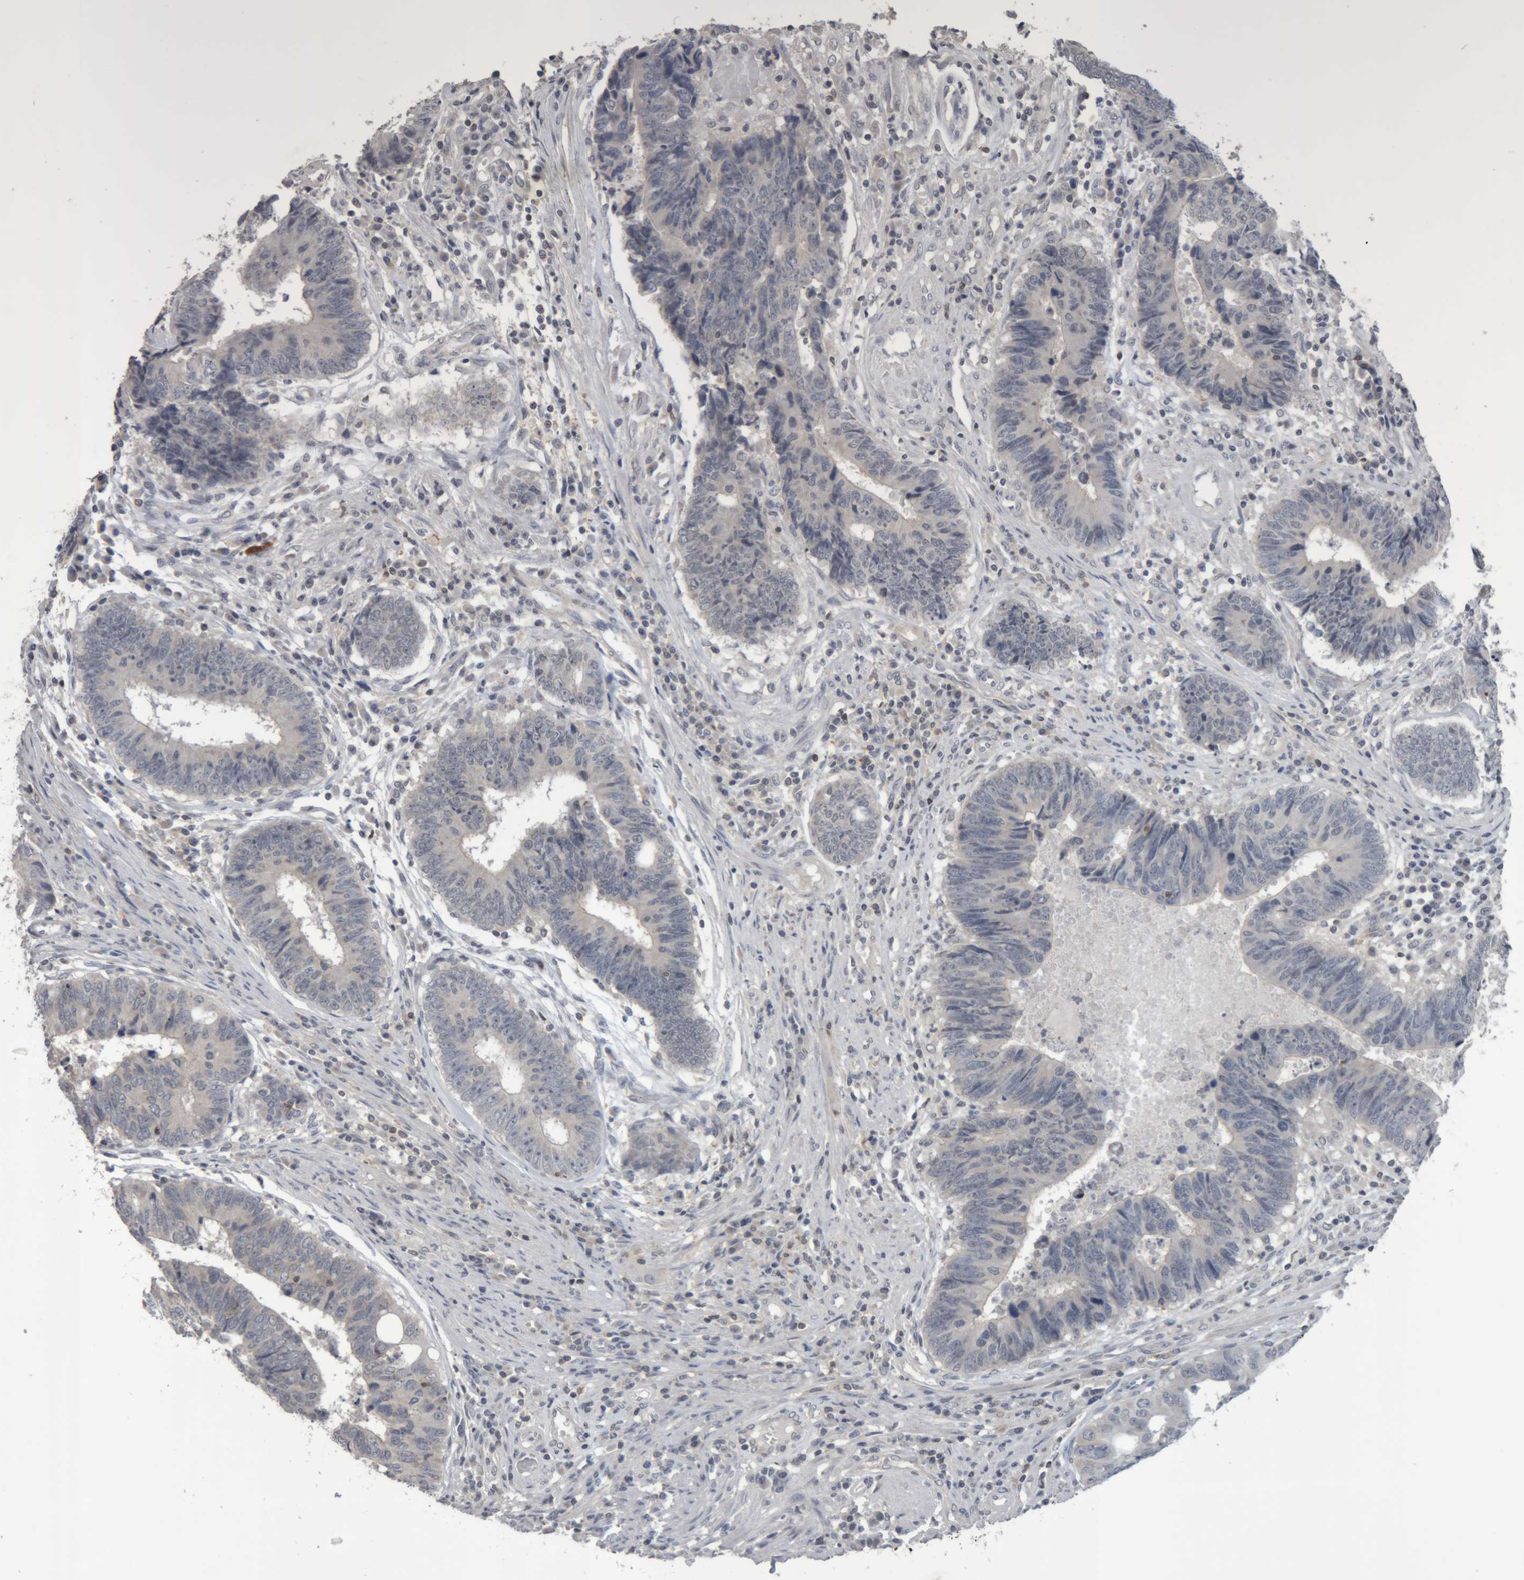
{"staining": {"intensity": "negative", "quantity": "none", "location": "none"}, "tissue": "colorectal cancer", "cell_type": "Tumor cells", "image_type": "cancer", "snomed": [{"axis": "morphology", "description": "Adenocarcinoma, NOS"}, {"axis": "topography", "description": "Rectum"}], "caption": "Immunohistochemical staining of adenocarcinoma (colorectal) shows no significant expression in tumor cells.", "gene": "NFATC2", "patient": {"sex": "male", "age": 84}}